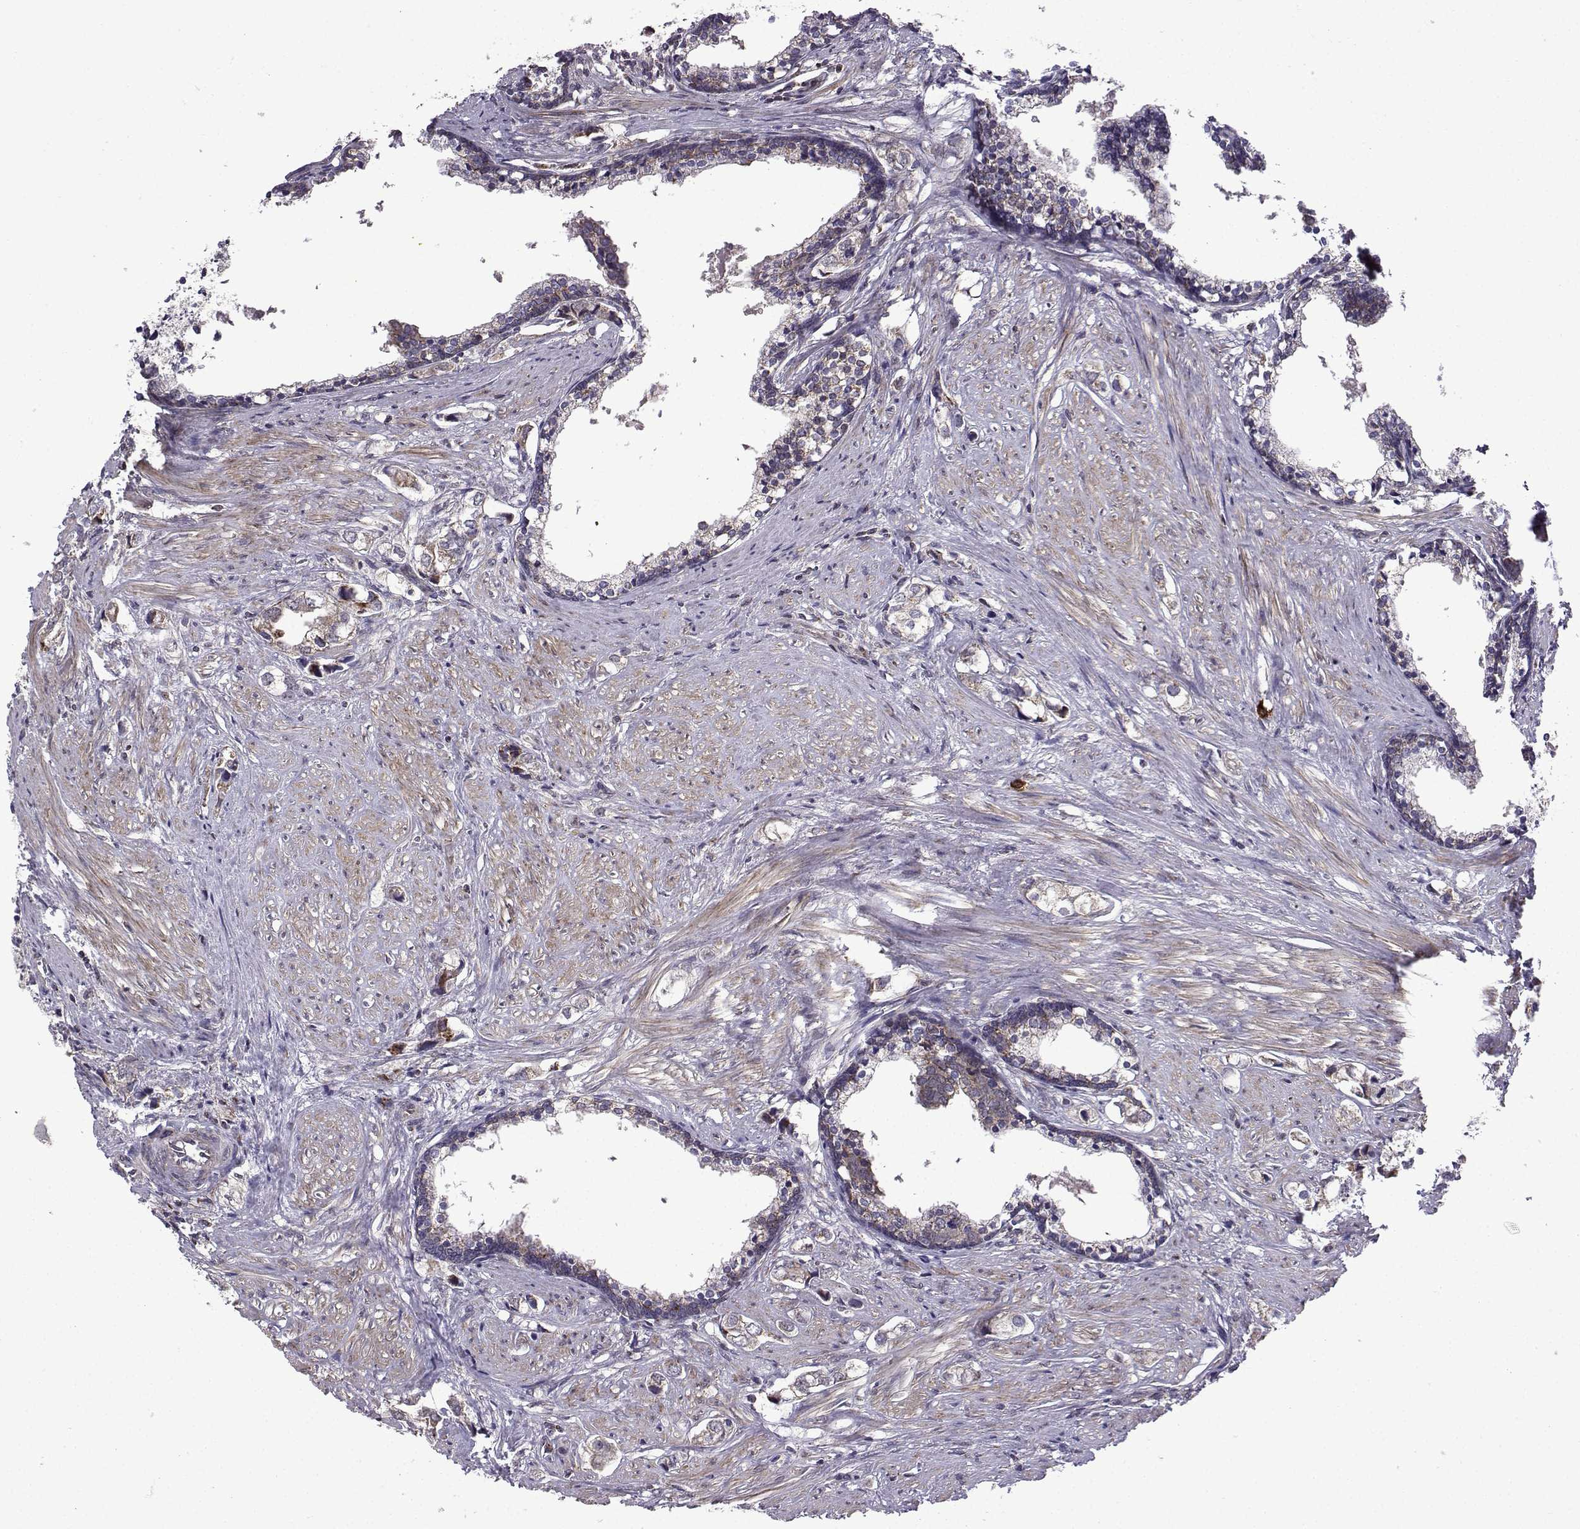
{"staining": {"intensity": "weak", "quantity": "<25%", "location": "cytoplasmic/membranous"}, "tissue": "prostate cancer", "cell_type": "Tumor cells", "image_type": "cancer", "snomed": [{"axis": "morphology", "description": "Adenocarcinoma, NOS"}, {"axis": "topography", "description": "Prostate and seminal vesicle, NOS"}], "caption": "Prostate cancer (adenocarcinoma) was stained to show a protein in brown. There is no significant expression in tumor cells.", "gene": "TAB2", "patient": {"sex": "male", "age": 63}}